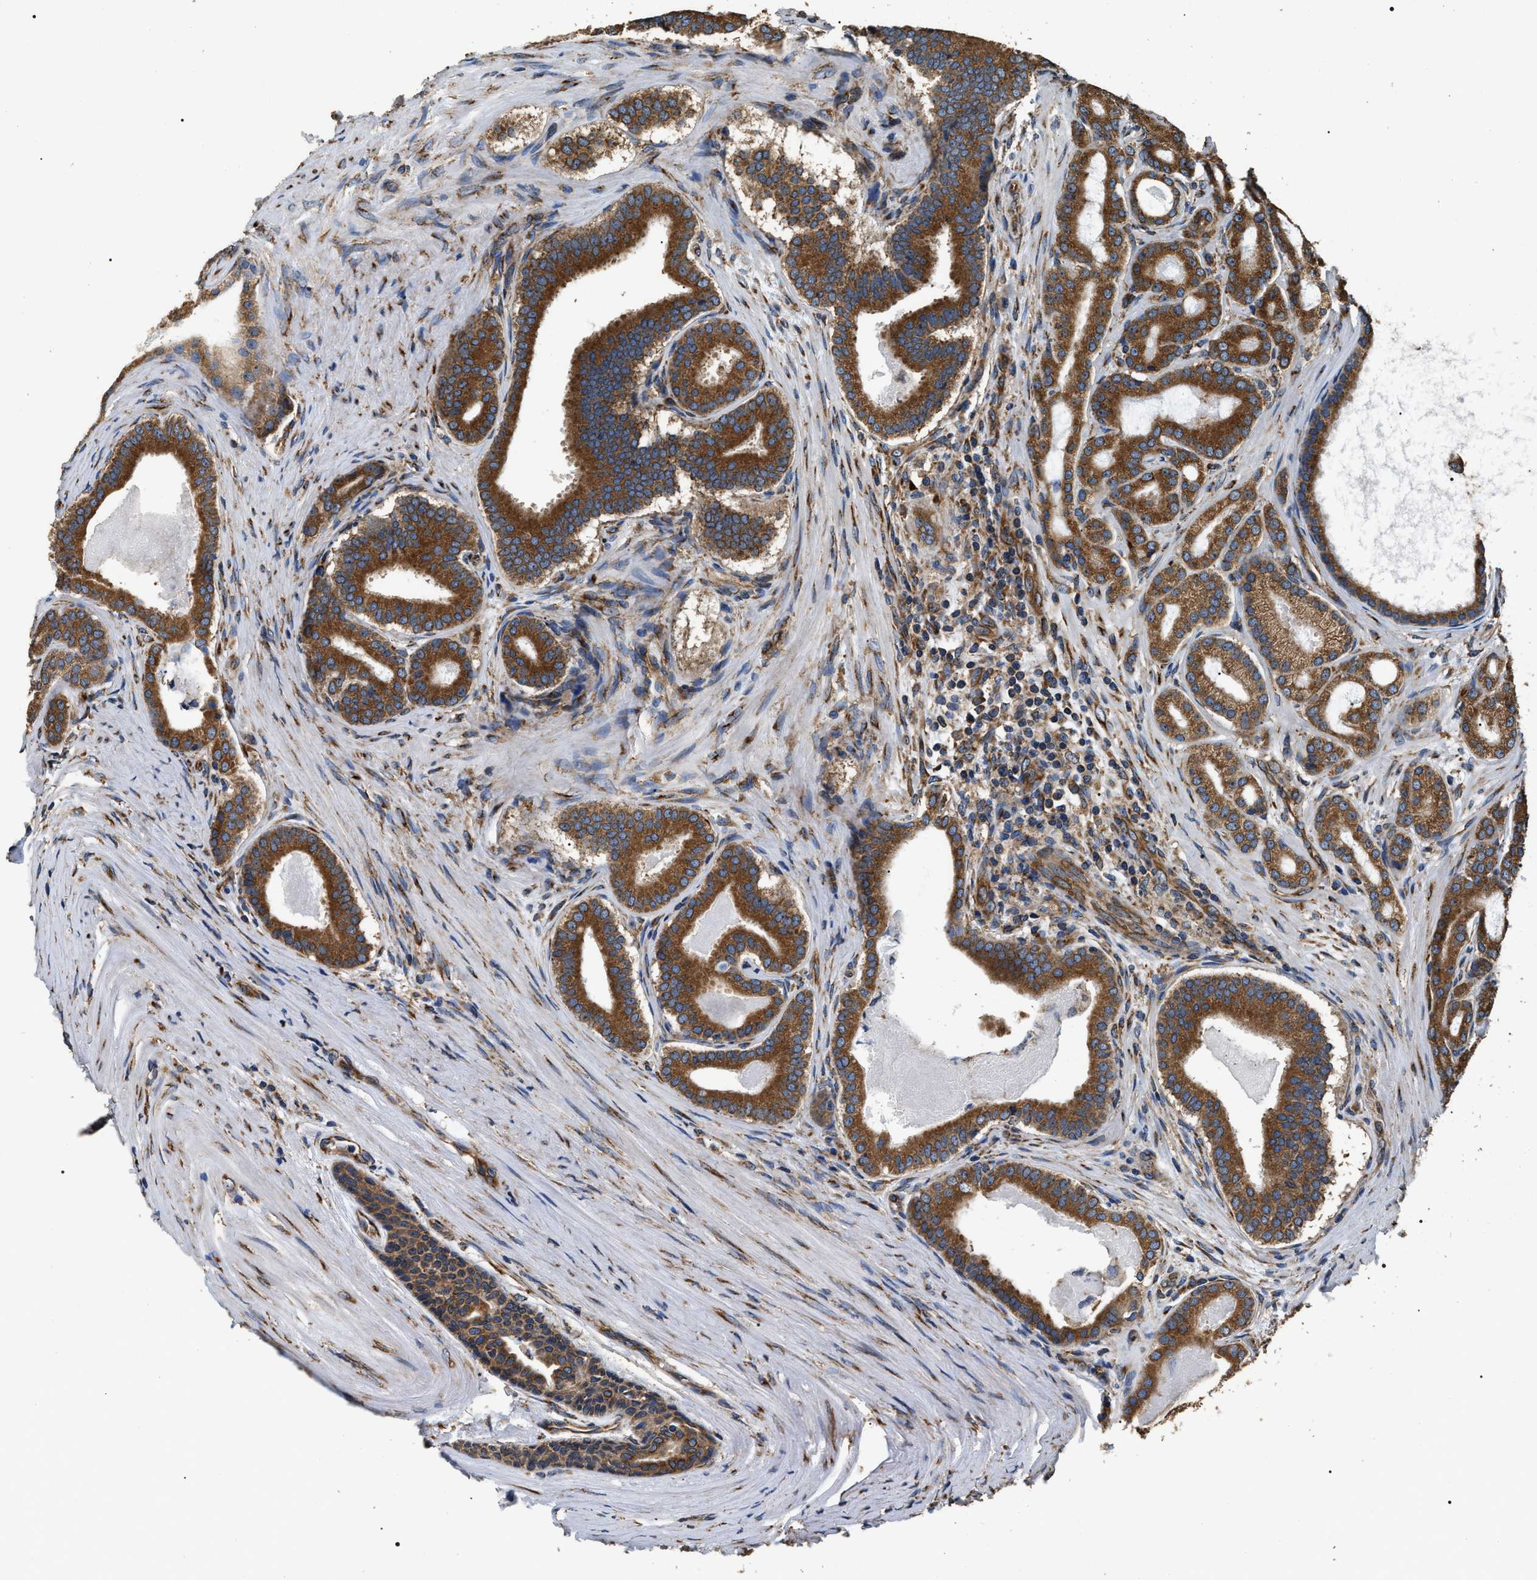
{"staining": {"intensity": "strong", "quantity": ">75%", "location": "cytoplasmic/membranous"}, "tissue": "prostate cancer", "cell_type": "Tumor cells", "image_type": "cancer", "snomed": [{"axis": "morphology", "description": "Adenocarcinoma, High grade"}, {"axis": "topography", "description": "Prostate"}], "caption": "Immunohistochemistry (IHC) (DAB (3,3'-diaminobenzidine)) staining of prostate cancer exhibits strong cytoplasmic/membranous protein staining in approximately >75% of tumor cells. Using DAB (3,3'-diaminobenzidine) (brown) and hematoxylin (blue) stains, captured at high magnification using brightfield microscopy.", "gene": "KTN1", "patient": {"sex": "male", "age": 60}}